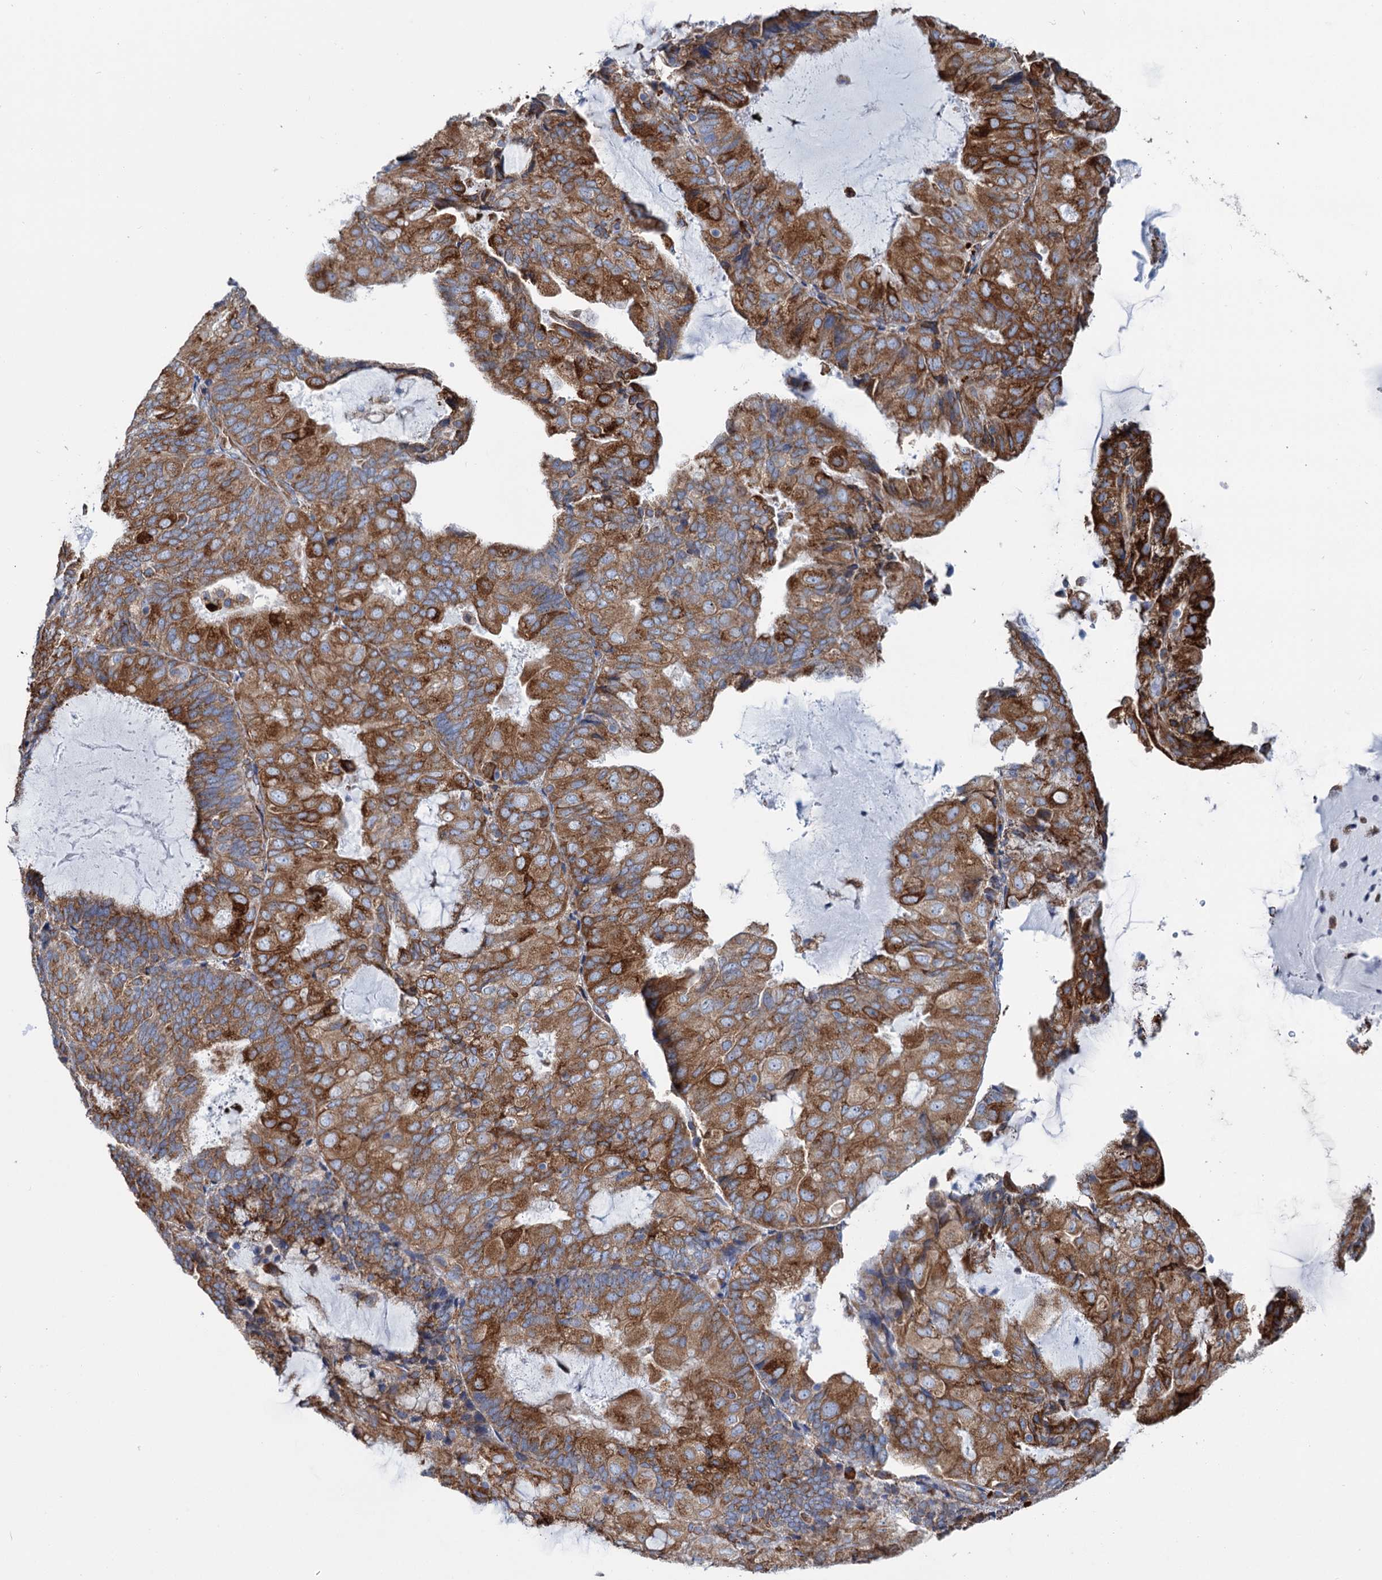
{"staining": {"intensity": "strong", "quantity": ">75%", "location": "cytoplasmic/membranous"}, "tissue": "endometrial cancer", "cell_type": "Tumor cells", "image_type": "cancer", "snomed": [{"axis": "morphology", "description": "Adenocarcinoma, NOS"}, {"axis": "topography", "description": "Endometrium"}], "caption": "Protein staining demonstrates strong cytoplasmic/membranous staining in about >75% of tumor cells in endometrial cancer. (Brightfield microscopy of DAB IHC at high magnification).", "gene": "SHE", "patient": {"sex": "female", "age": 81}}